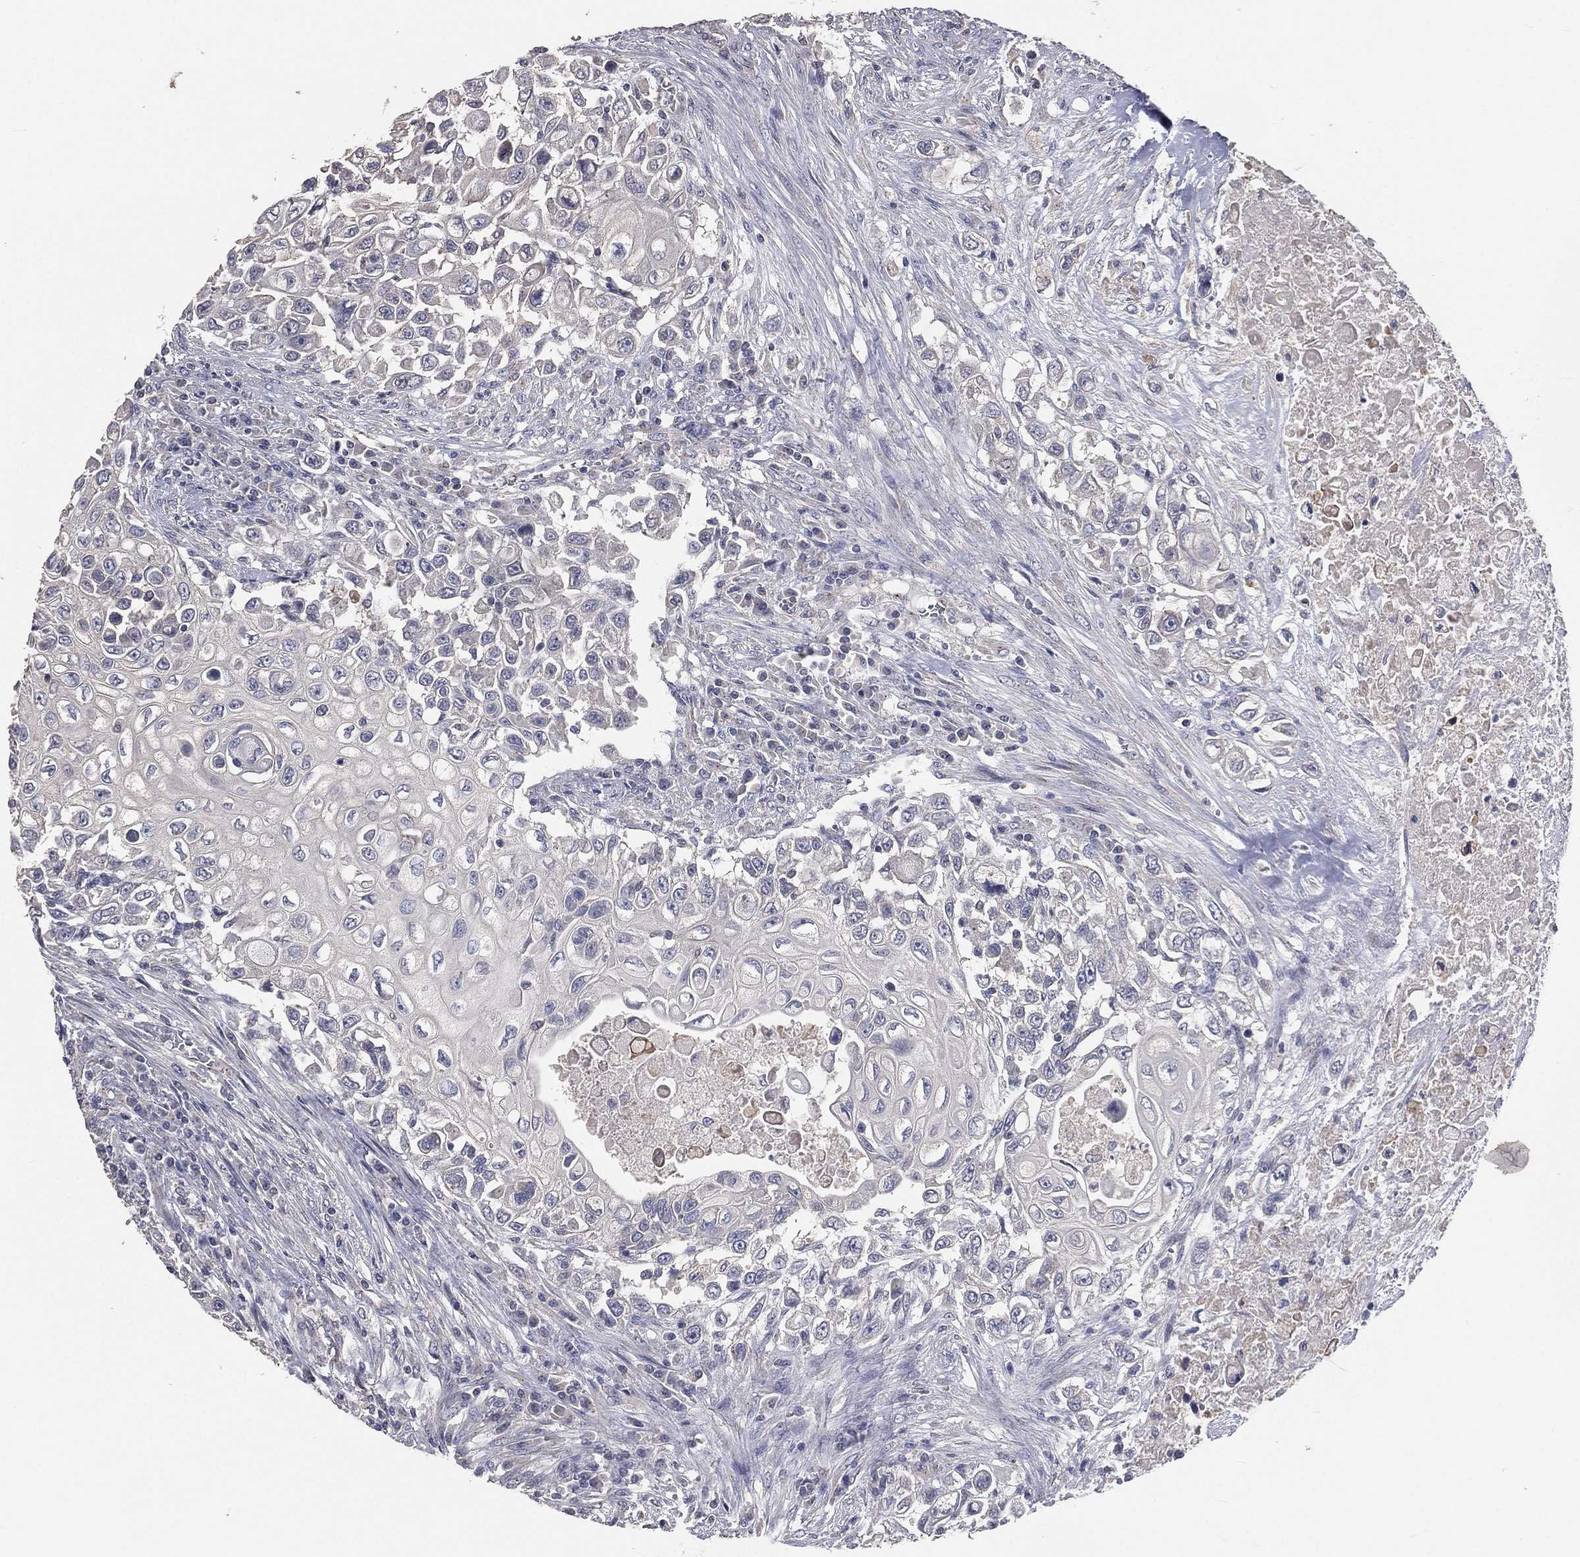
{"staining": {"intensity": "negative", "quantity": "none", "location": "none"}, "tissue": "urothelial cancer", "cell_type": "Tumor cells", "image_type": "cancer", "snomed": [{"axis": "morphology", "description": "Urothelial carcinoma, High grade"}, {"axis": "topography", "description": "Urinary bladder"}], "caption": "This is a image of IHC staining of high-grade urothelial carcinoma, which shows no expression in tumor cells.", "gene": "CROCC", "patient": {"sex": "female", "age": 56}}